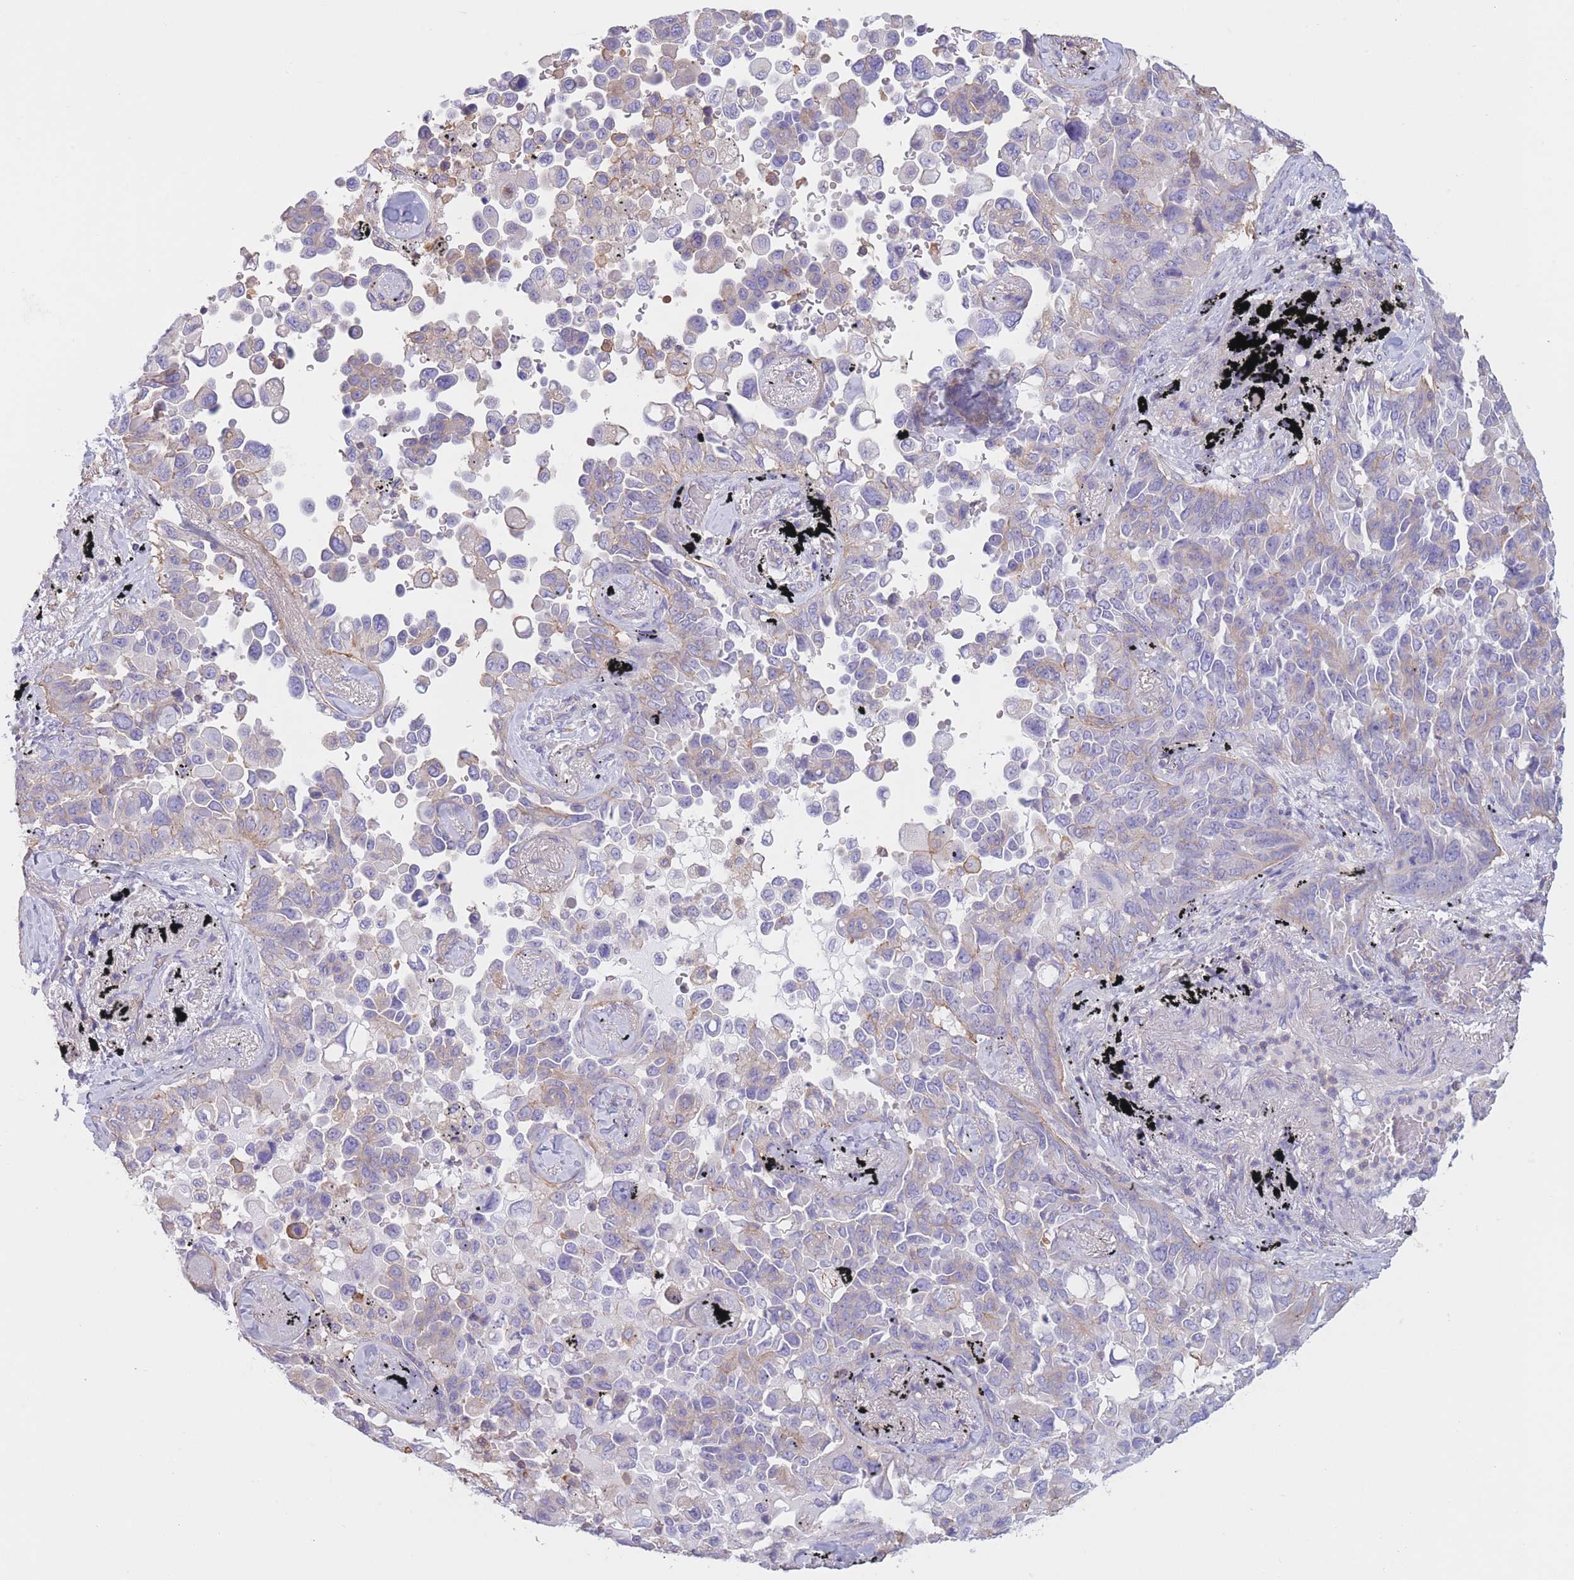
{"staining": {"intensity": "negative", "quantity": "none", "location": "none"}, "tissue": "lung cancer", "cell_type": "Tumor cells", "image_type": "cancer", "snomed": [{"axis": "morphology", "description": "Adenocarcinoma, NOS"}, {"axis": "topography", "description": "Lung"}], "caption": "IHC of lung adenocarcinoma demonstrates no expression in tumor cells.", "gene": "PDHA1", "patient": {"sex": "female", "age": 67}}